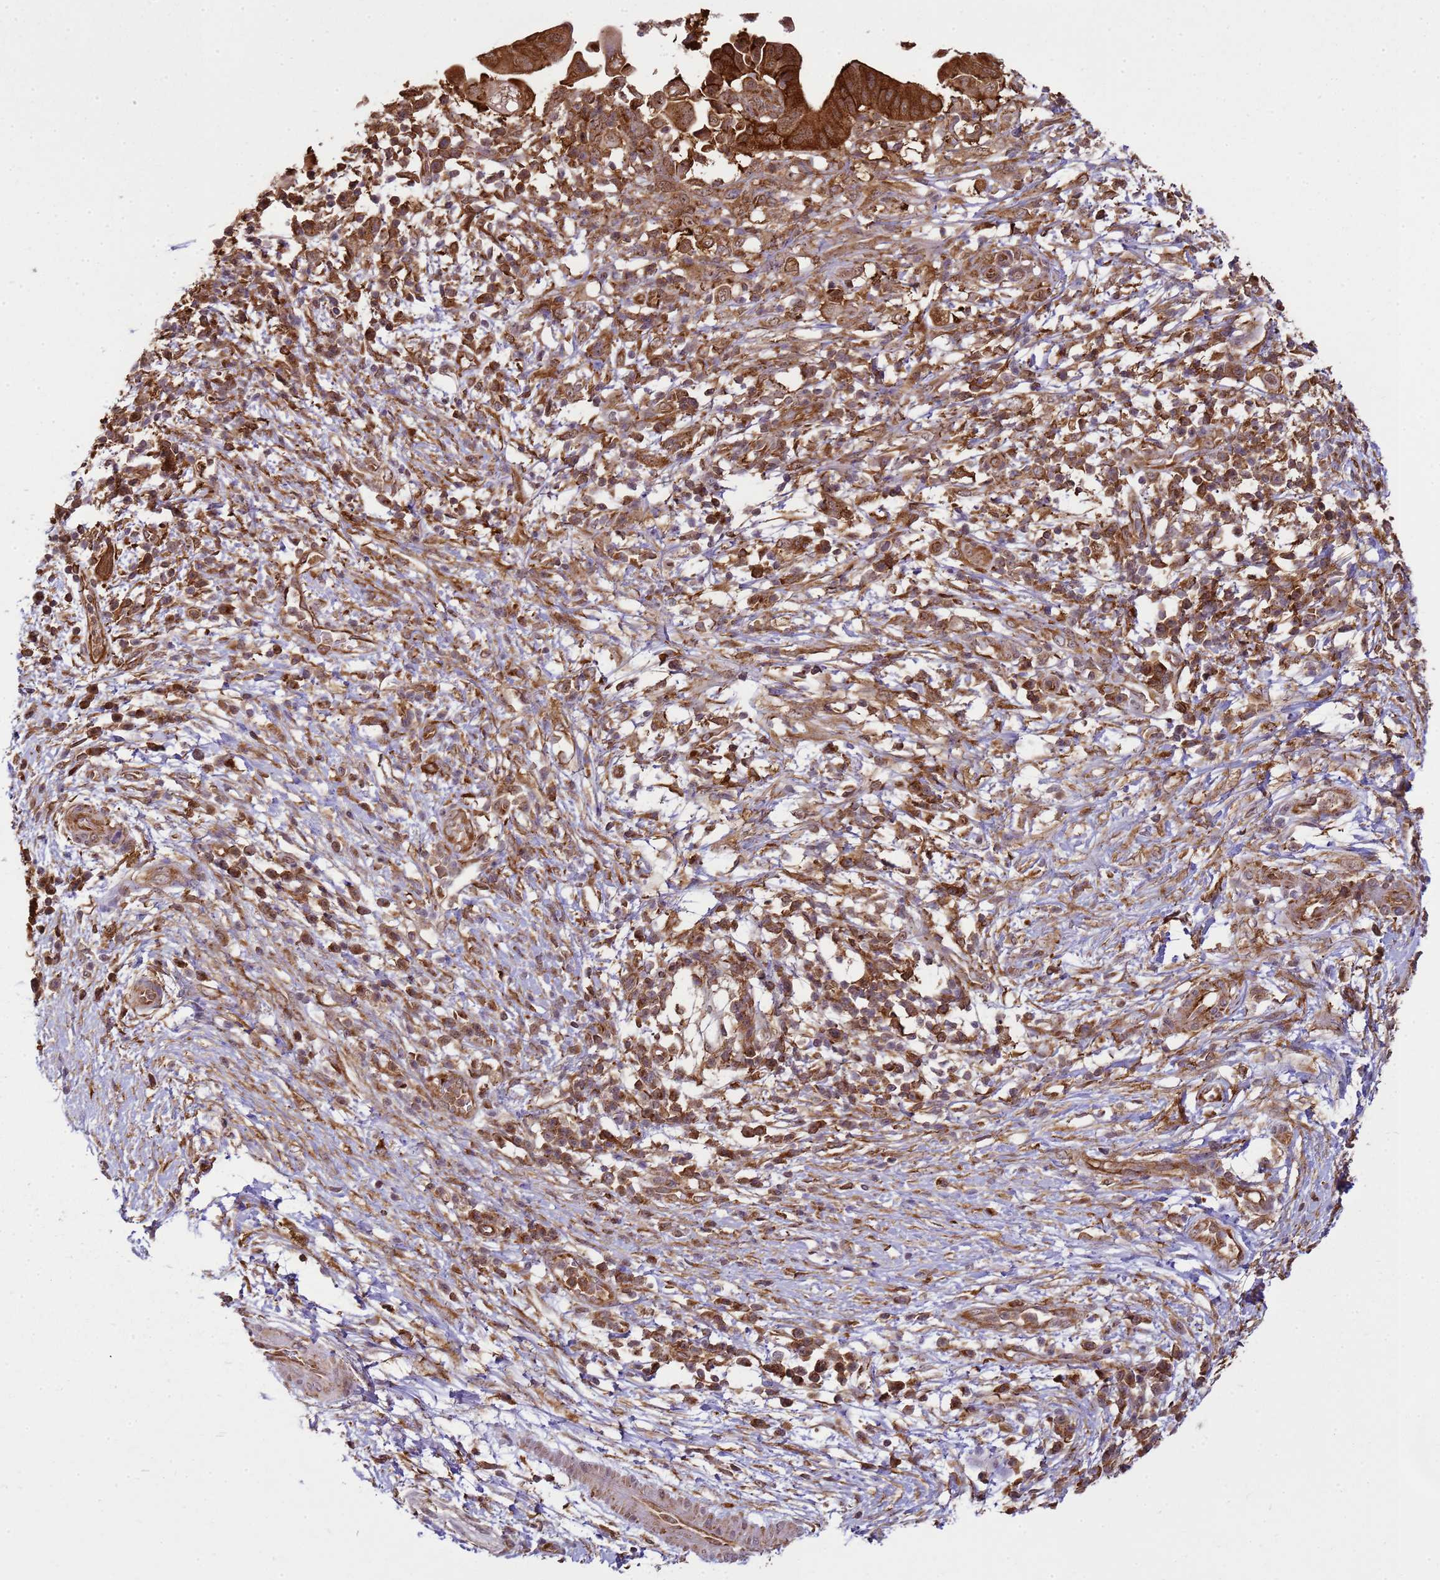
{"staining": {"intensity": "strong", "quantity": ">75%", "location": "cytoplasmic/membranous"}, "tissue": "pancreatic cancer", "cell_type": "Tumor cells", "image_type": "cancer", "snomed": [{"axis": "morphology", "description": "Adenocarcinoma, NOS"}, {"axis": "topography", "description": "Pancreas"}], "caption": "Immunohistochemical staining of human pancreatic adenocarcinoma reveals high levels of strong cytoplasmic/membranous staining in approximately >75% of tumor cells. Nuclei are stained in blue.", "gene": "GABRE", "patient": {"sex": "male", "age": 68}}